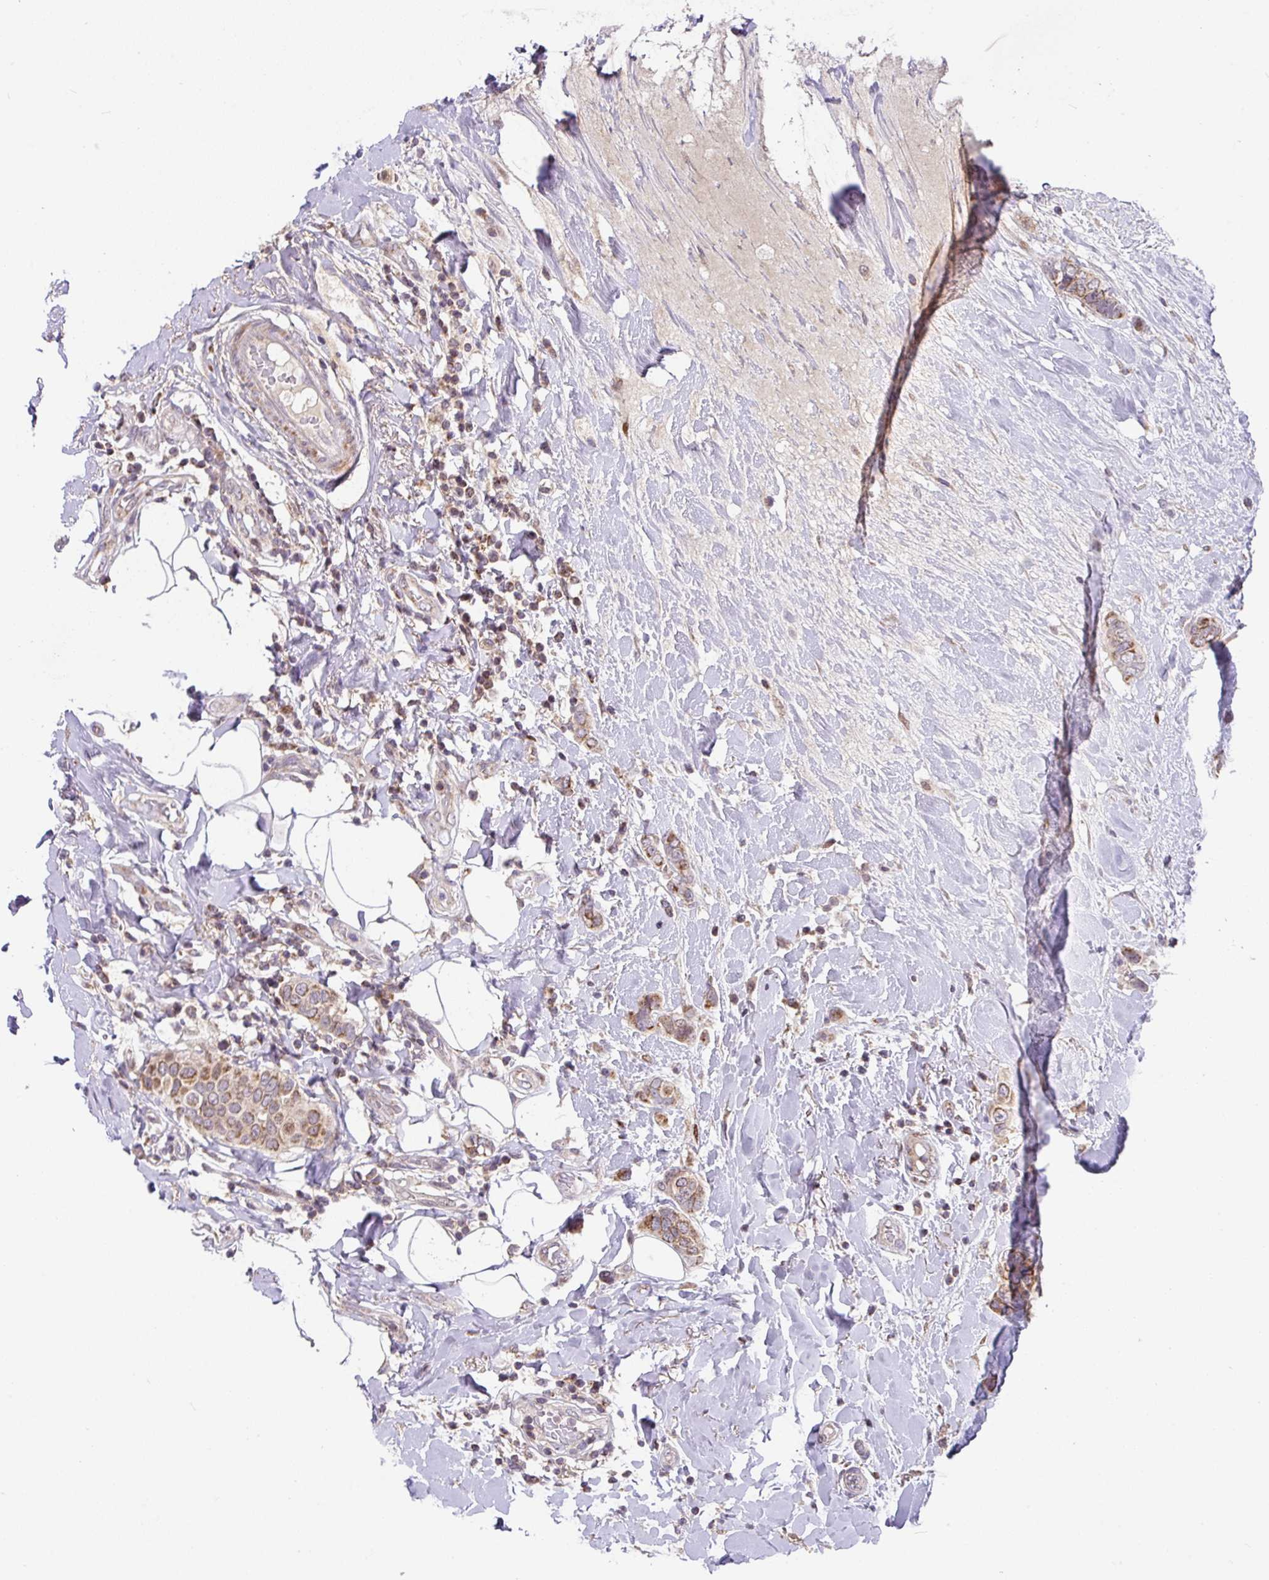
{"staining": {"intensity": "moderate", "quantity": ">75%", "location": "cytoplasmic/membranous"}, "tissue": "breast cancer", "cell_type": "Tumor cells", "image_type": "cancer", "snomed": [{"axis": "morphology", "description": "Lobular carcinoma"}, {"axis": "topography", "description": "Breast"}], "caption": "IHC staining of breast lobular carcinoma, which displays medium levels of moderate cytoplasmic/membranous positivity in about >75% of tumor cells indicating moderate cytoplasmic/membranous protein positivity. The staining was performed using DAB (3,3'-diaminobenzidine) (brown) for protein detection and nuclei were counterstained in hematoxylin (blue).", "gene": "SARS2", "patient": {"sex": "female", "age": 51}}